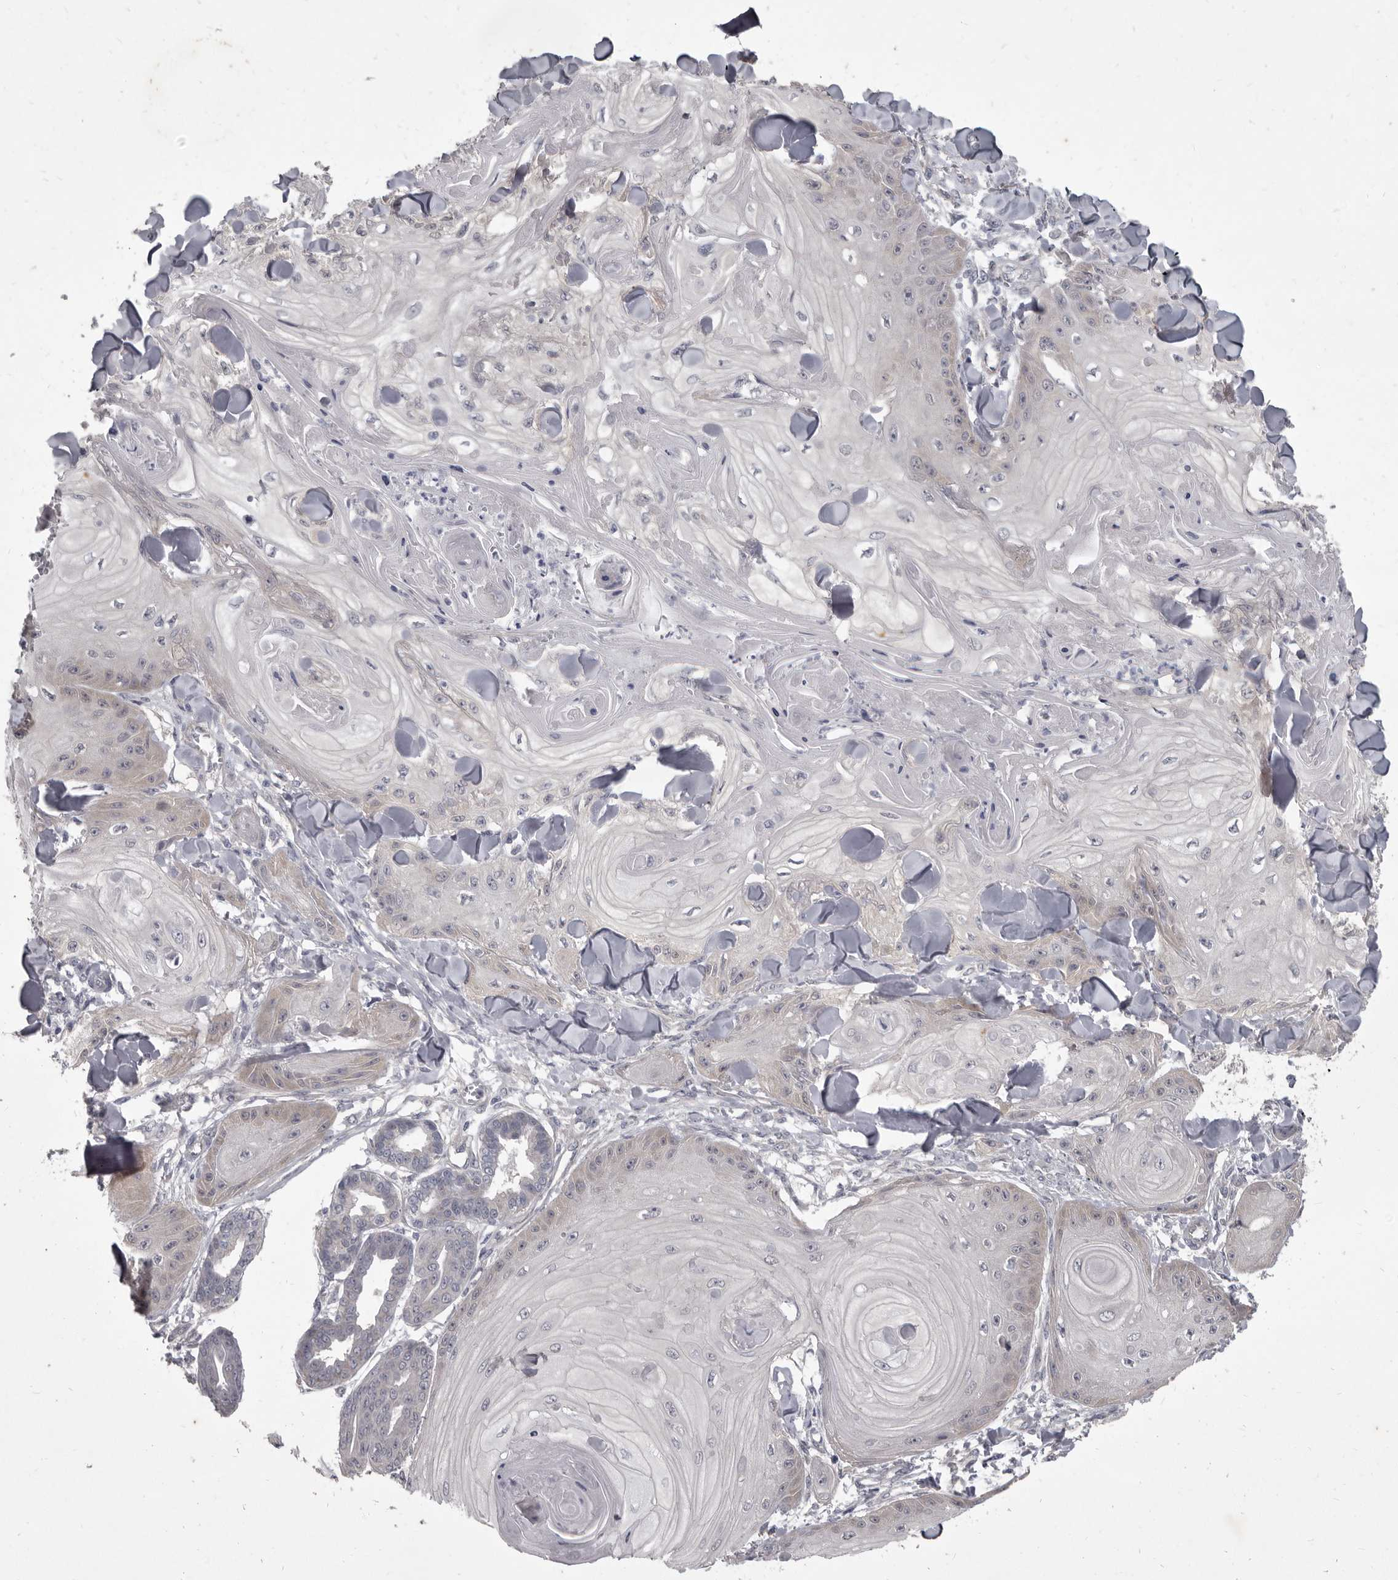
{"staining": {"intensity": "negative", "quantity": "none", "location": "none"}, "tissue": "skin cancer", "cell_type": "Tumor cells", "image_type": "cancer", "snomed": [{"axis": "morphology", "description": "Squamous cell carcinoma, NOS"}, {"axis": "topography", "description": "Skin"}], "caption": "The IHC histopathology image has no significant staining in tumor cells of skin cancer (squamous cell carcinoma) tissue. Nuclei are stained in blue.", "gene": "GSK3B", "patient": {"sex": "male", "age": 74}}